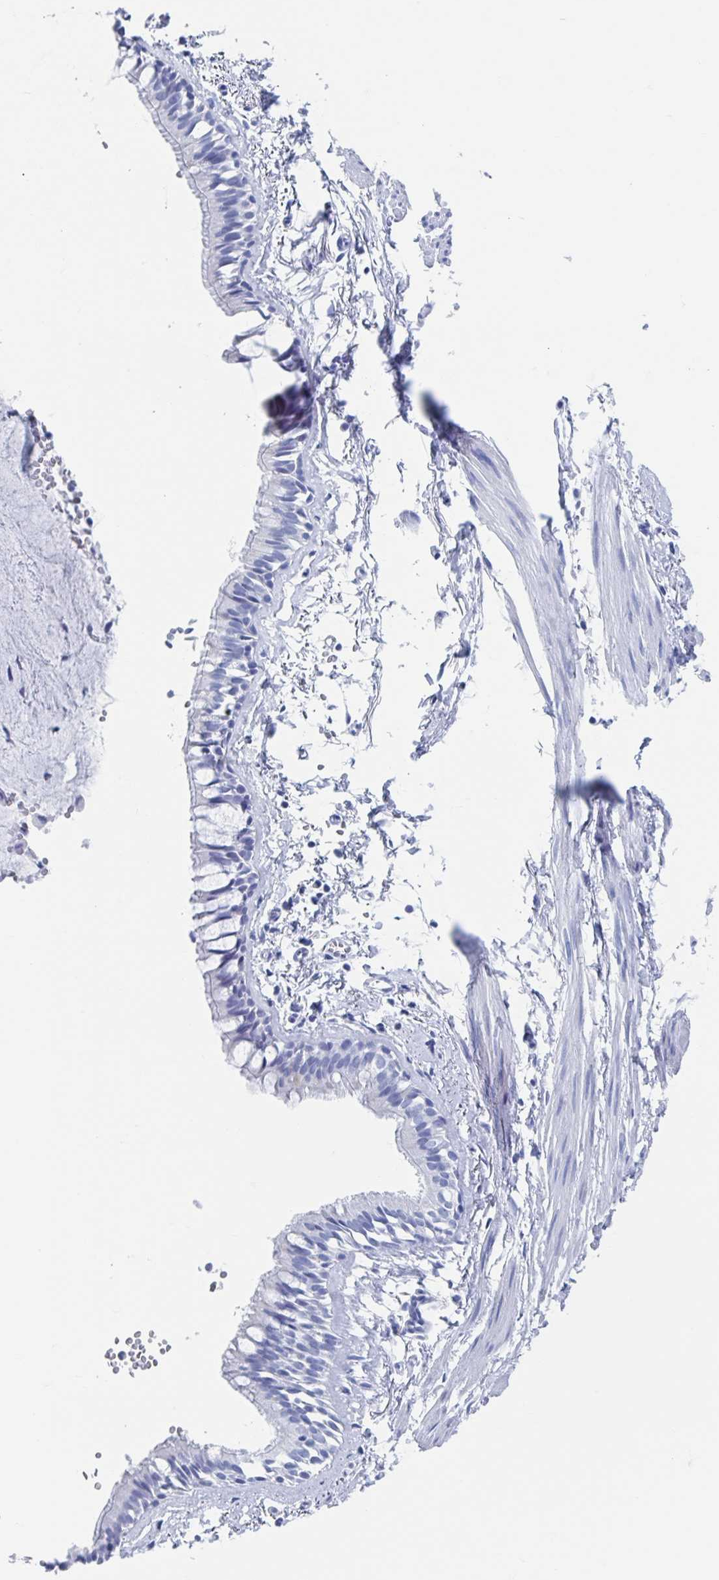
{"staining": {"intensity": "negative", "quantity": "none", "location": "none"}, "tissue": "bronchus", "cell_type": "Respiratory epithelial cells", "image_type": "normal", "snomed": [{"axis": "morphology", "description": "Normal tissue, NOS"}, {"axis": "topography", "description": "Bronchus"}], "caption": "Immunohistochemistry (IHC) histopathology image of benign bronchus: human bronchus stained with DAB reveals no significant protein expression in respiratory epithelial cells.", "gene": "C10orf53", "patient": {"sex": "female", "age": 59}}